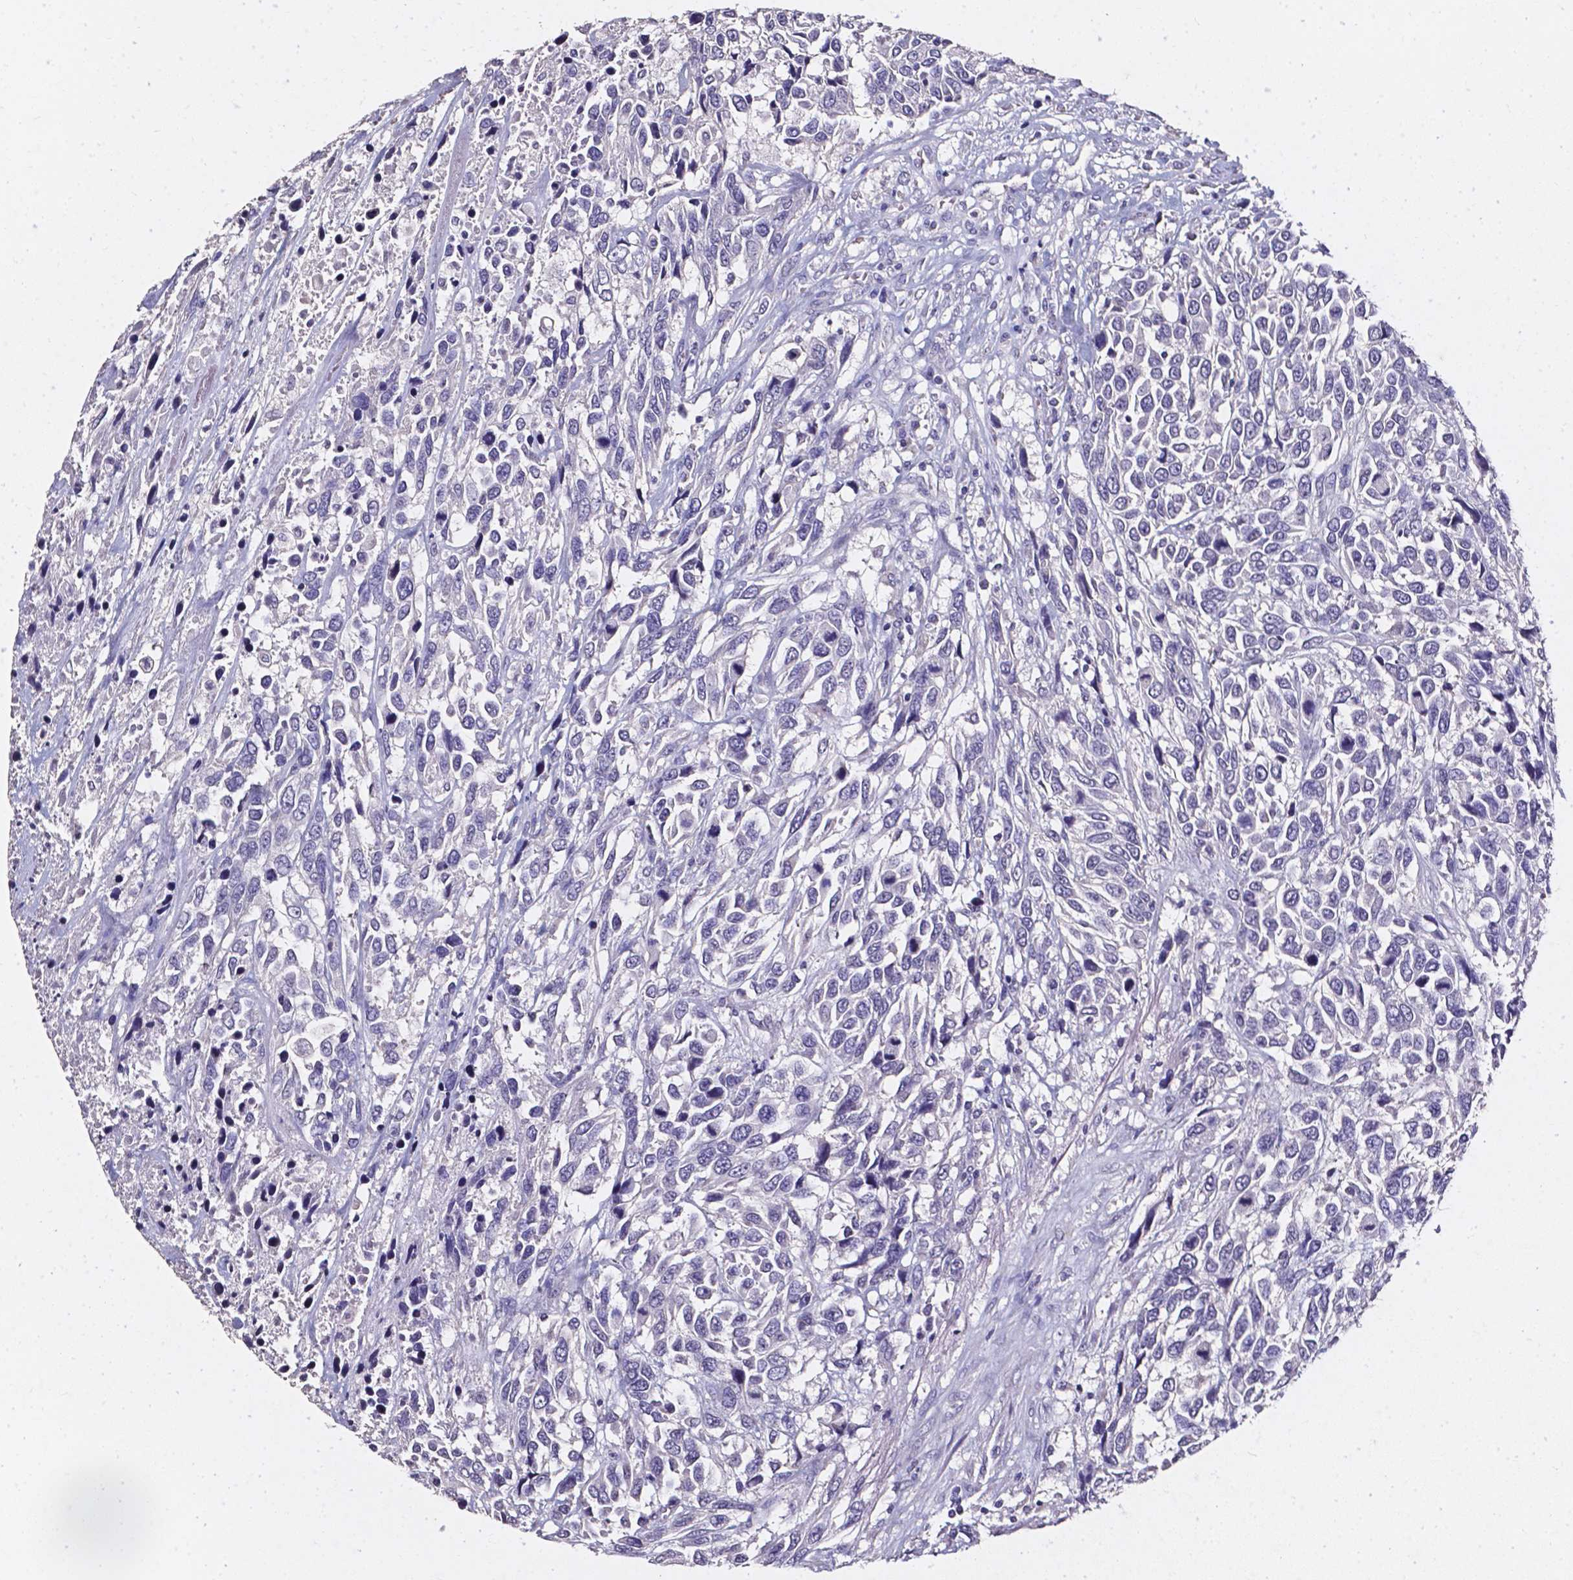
{"staining": {"intensity": "negative", "quantity": "none", "location": "none"}, "tissue": "urothelial cancer", "cell_type": "Tumor cells", "image_type": "cancer", "snomed": [{"axis": "morphology", "description": "Urothelial carcinoma, High grade"}, {"axis": "topography", "description": "Urinary bladder"}], "caption": "The image reveals no significant staining in tumor cells of urothelial cancer. The staining is performed using DAB (3,3'-diaminobenzidine) brown chromogen with nuclei counter-stained in using hematoxylin.", "gene": "AKR1B10", "patient": {"sex": "female", "age": 70}}